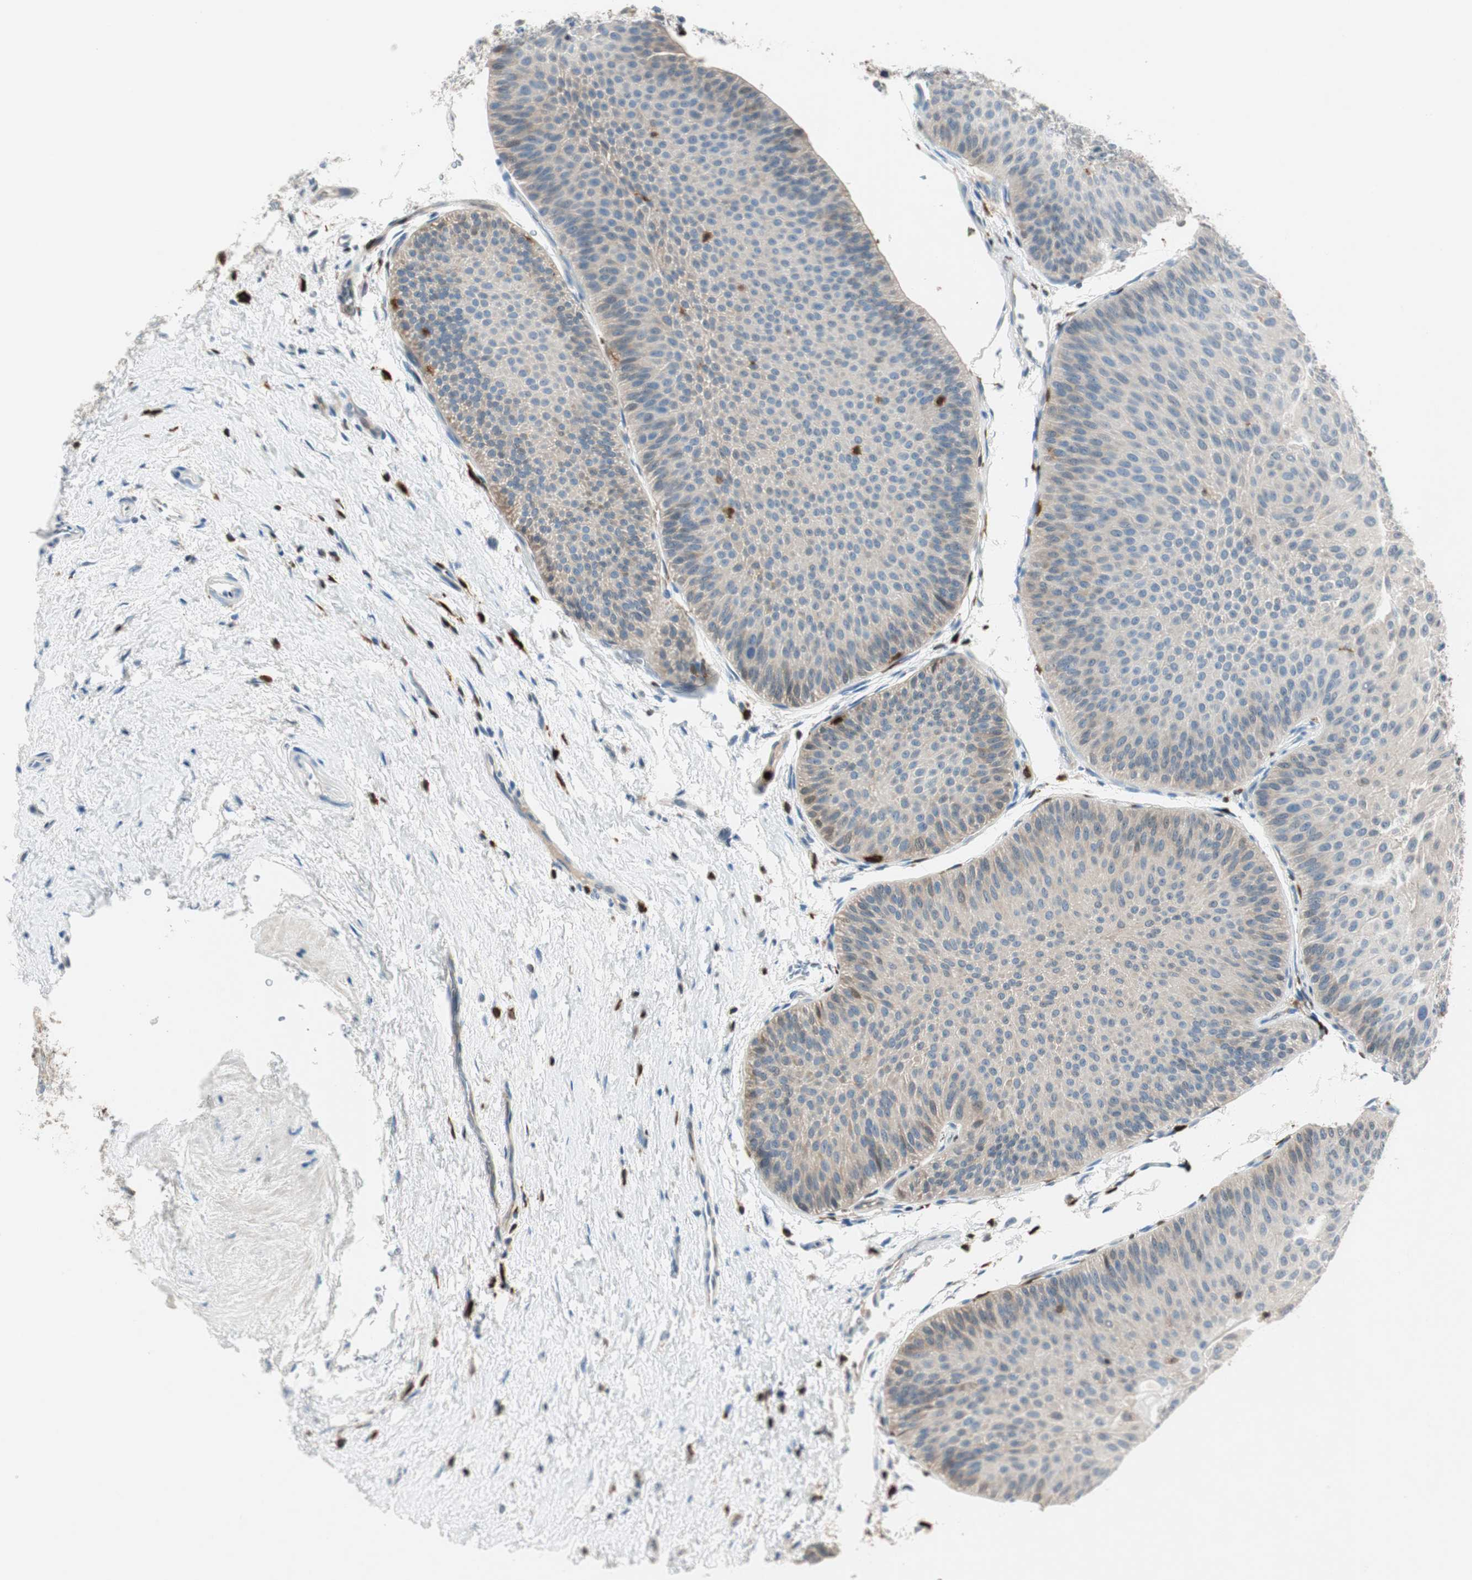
{"staining": {"intensity": "weak", "quantity": "<25%", "location": "cytoplasmic/membranous"}, "tissue": "urothelial cancer", "cell_type": "Tumor cells", "image_type": "cancer", "snomed": [{"axis": "morphology", "description": "Urothelial carcinoma, Low grade"}, {"axis": "topography", "description": "Urinary bladder"}], "caption": "Urothelial carcinoma (low-grade) was stained to show a protein in brown. There is no significant staining in tumor cells.", "gene": "COTL1", "patient": {"sex": "female", "age": 60}}